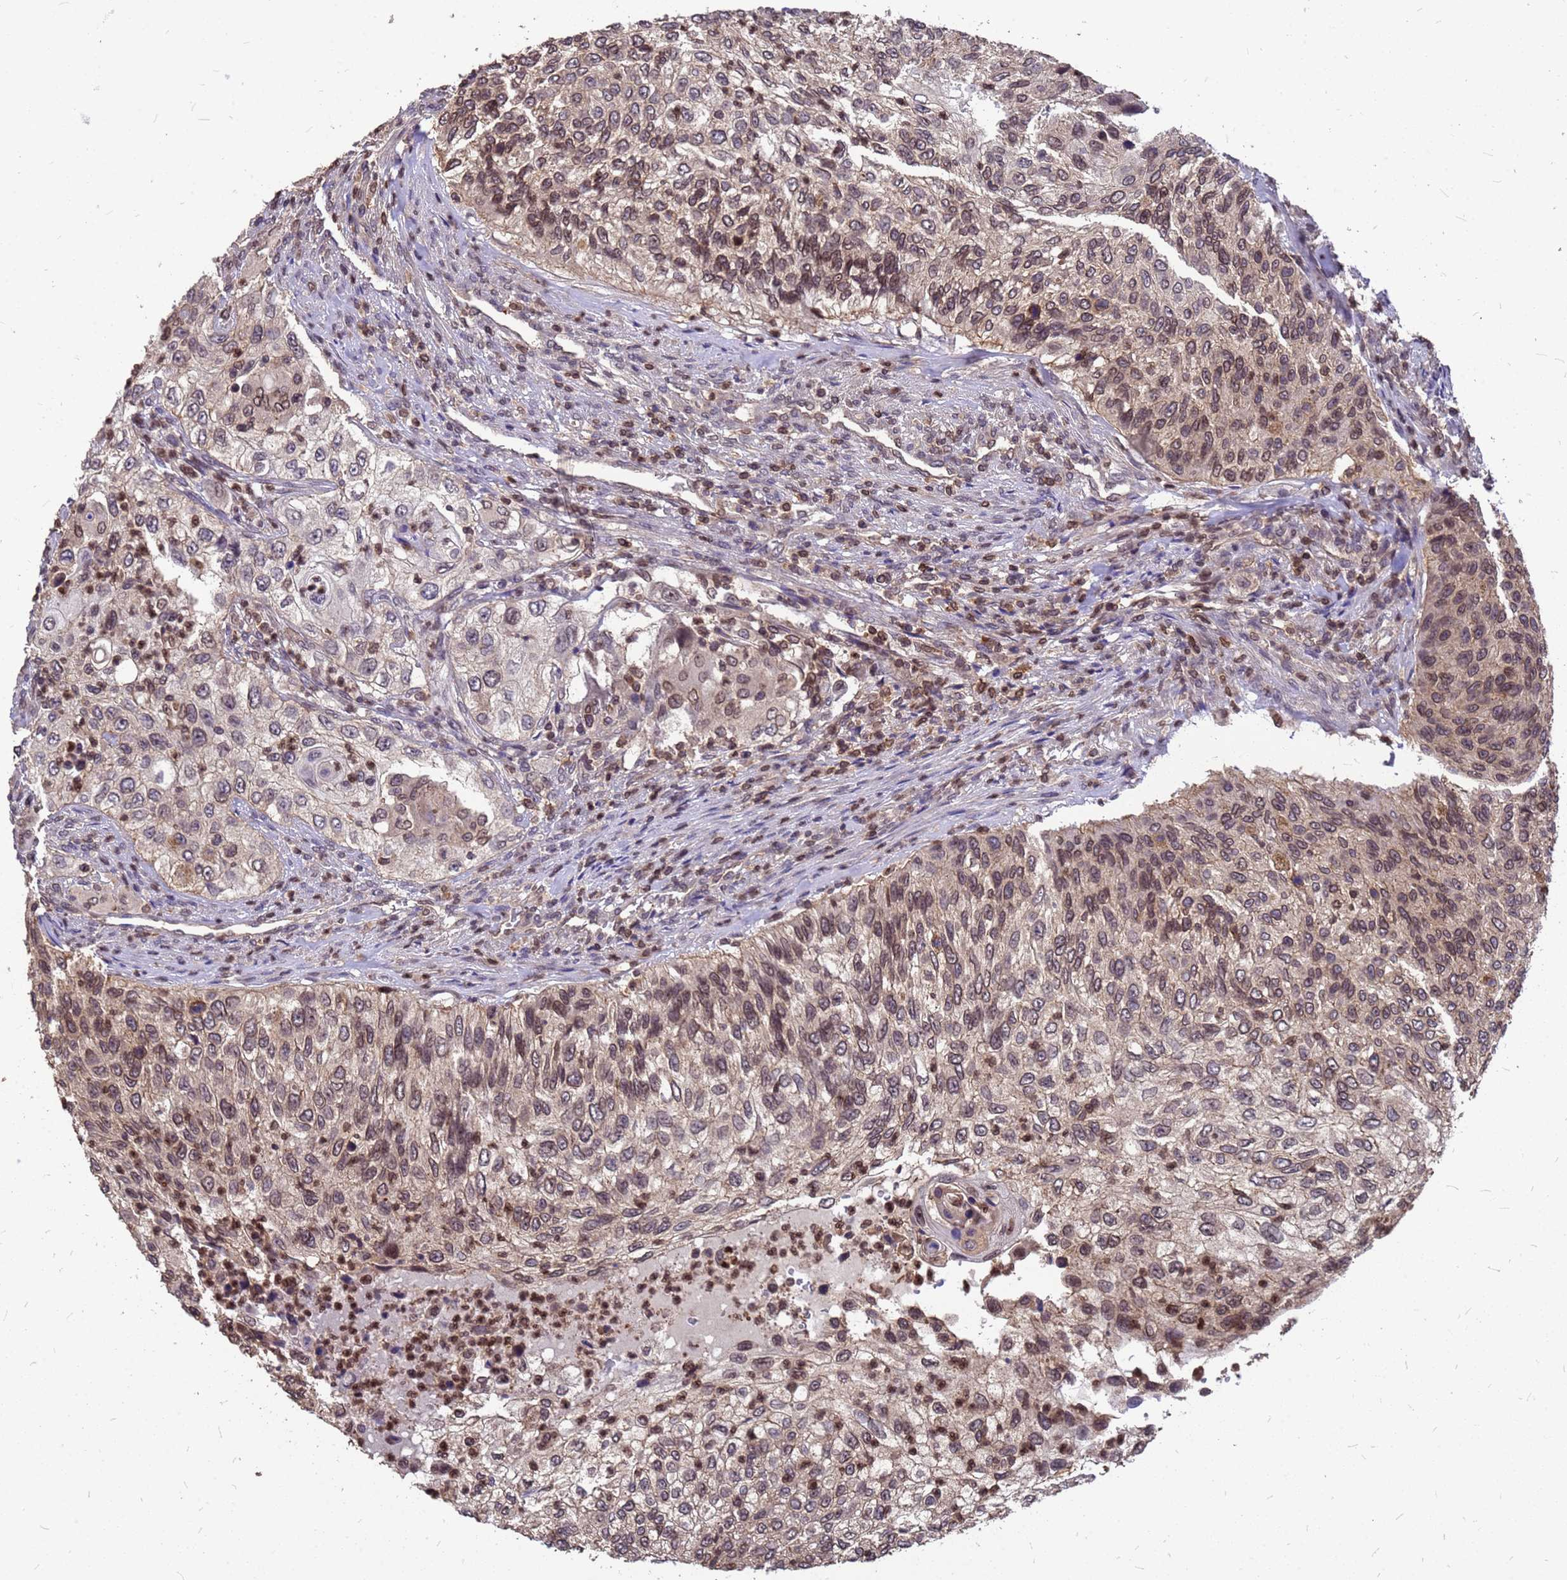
{"staining": {"intensity": "weak", "quantity": "25%-75%", "location": "cytoplasmic/membranous,nuclear"}, "tissue": "urothelial cancer", "cell_type": "Tumor cells", "image_type": "cancer", "snomed": [{"axis": "morphology", "description": "Urothelial carcinoma, High grade"}, {"axis": "topography", "description": "Urinary bladder"}], "caption": "Protein expression analysis of urothelial cancer displays weak cytoplasmic/membranous and nuclear expression in approximately 25%-75% of tumor cells. (DAB IHC, brown staining for protein, blue staining for nuclei).", "gene": "C1orf35", "patient": {"sex": "female", "age": 60}}